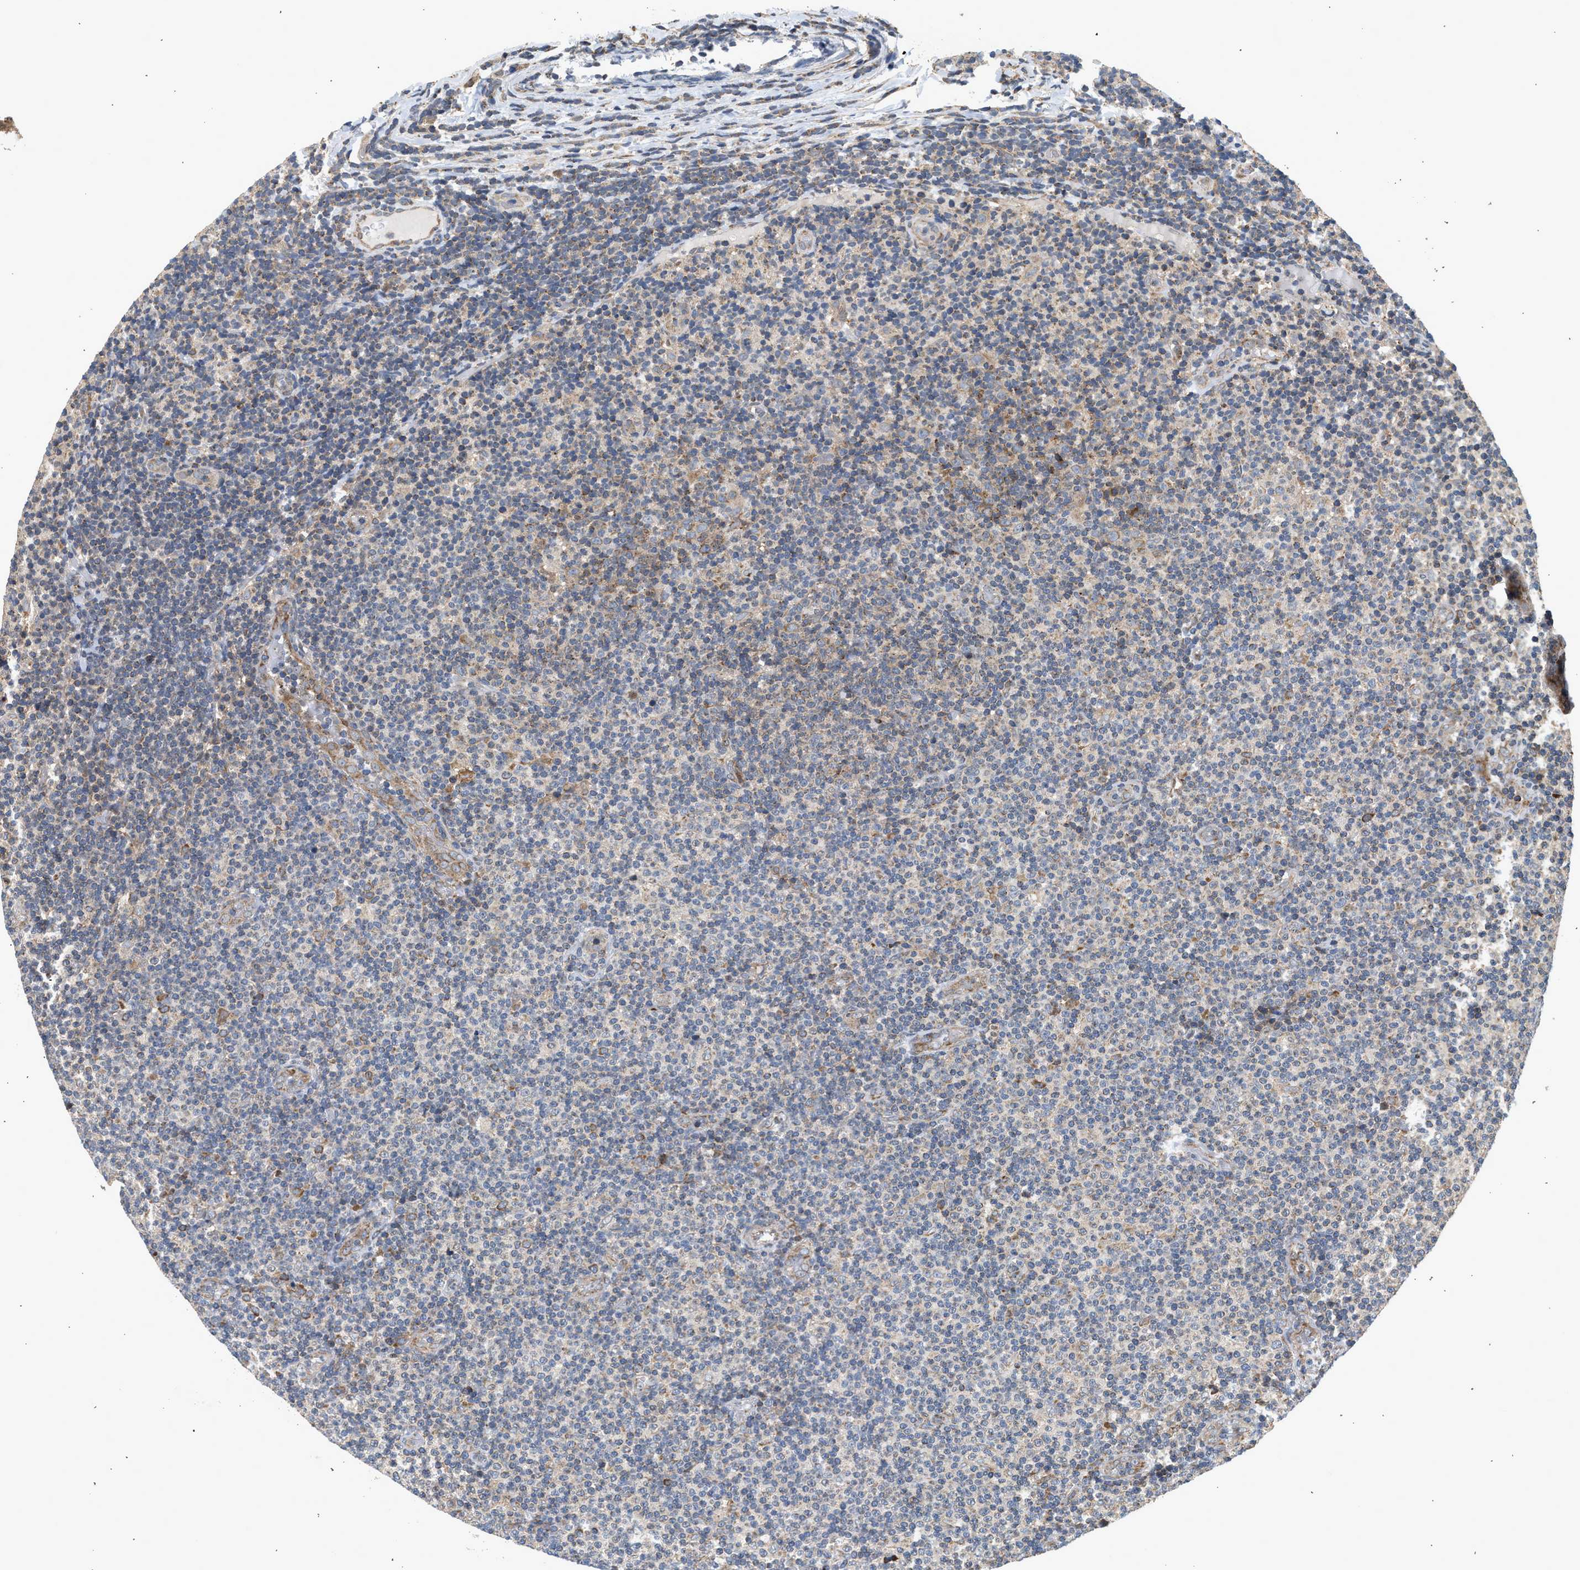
{"staining": {"intensity": "weak", "quantity": "<25%", "location": "cytoplasmic/membranous"}, "tissue": "lymphoma", "cell_type": "Tumor cells", "image_type": "cancer", "snomed": [{"axis": "morphology", "description": "Malignant lymphoma, non-Hodgkin's type, Low grade"}, {"axis": "topography", "description": "Lymph node"}], "caption": "IHC of lymphoma exhibits no positivity in tumor cells.", "gene": "POLG2", "patient": {"sex": "male", "age": 83}}